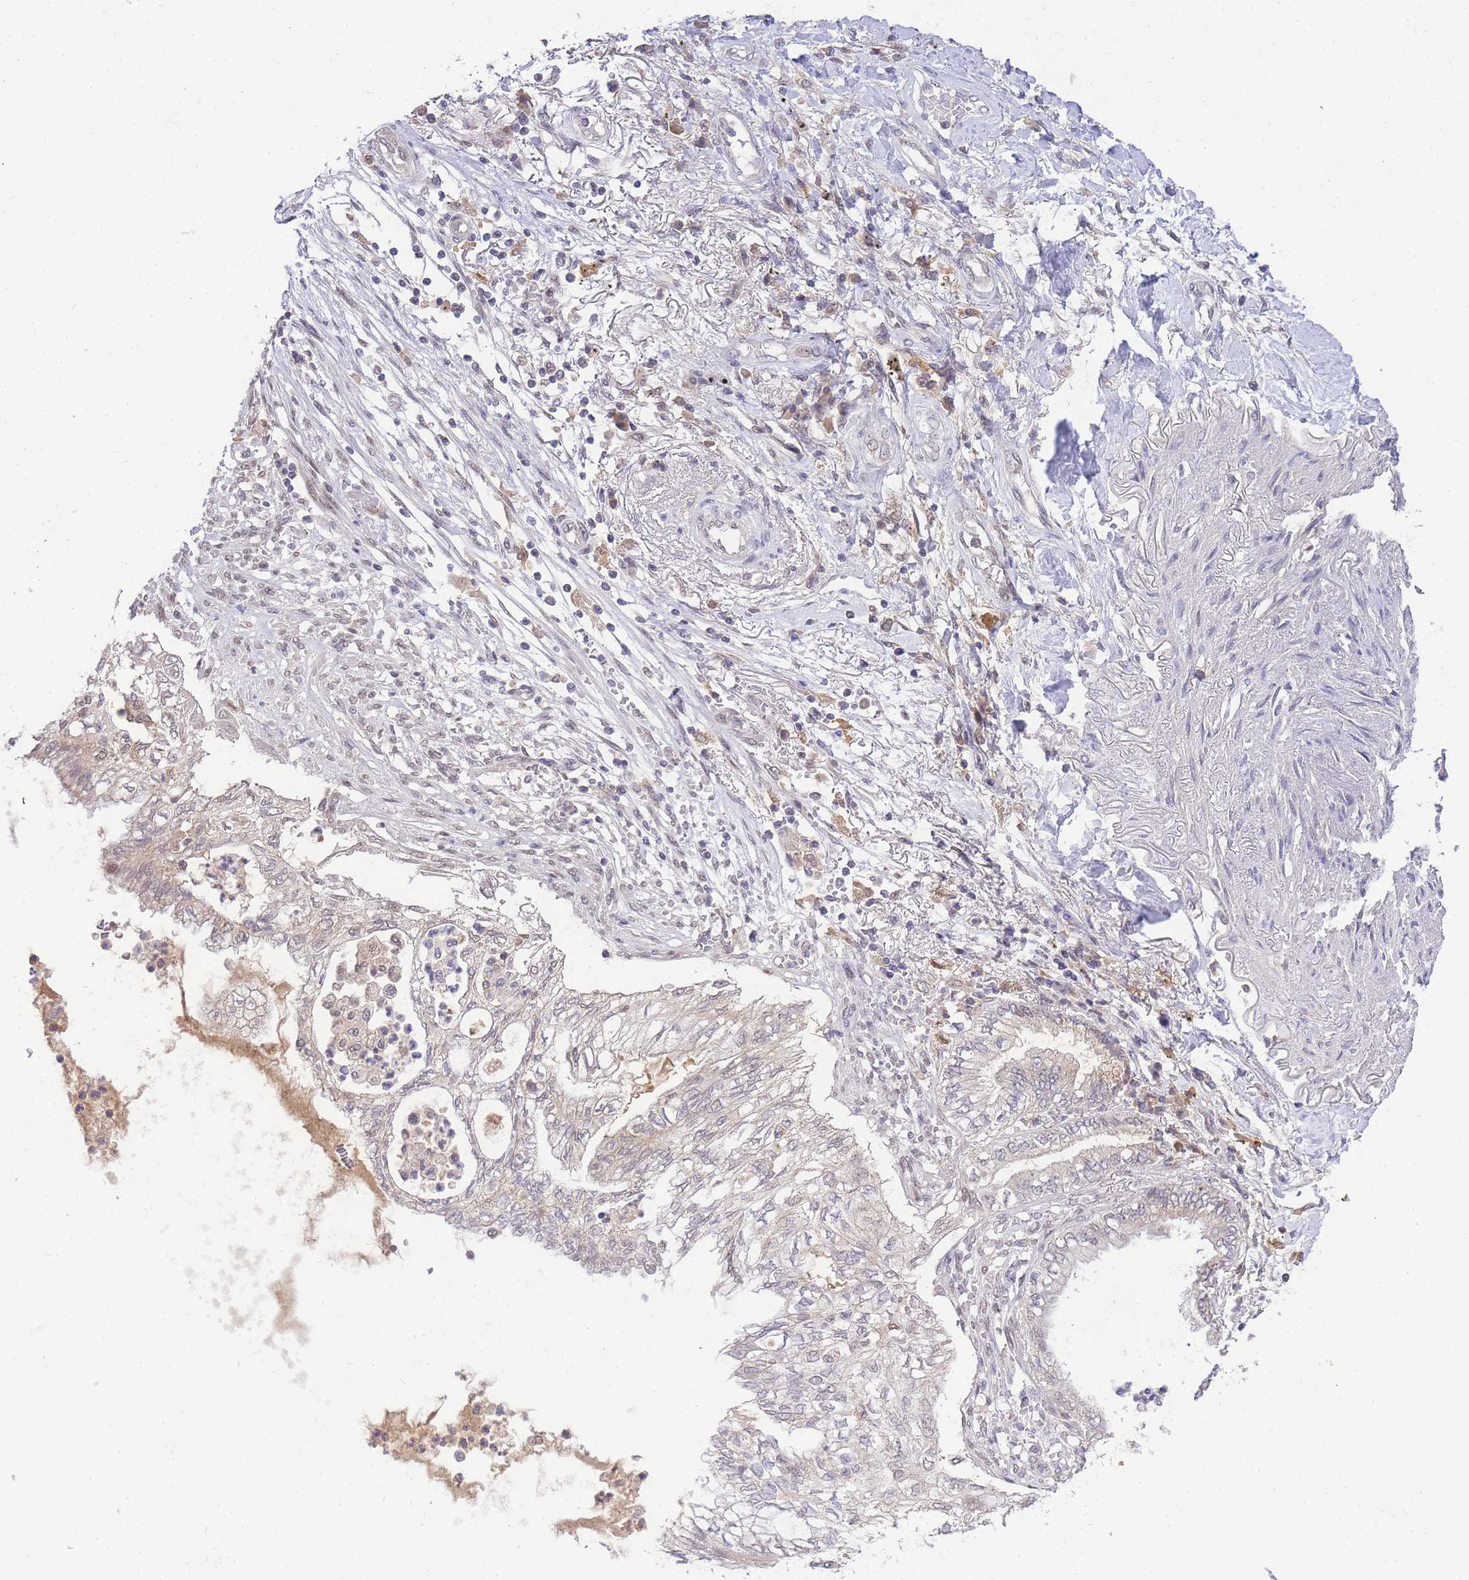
{"staining": {"intensity": "negative", "quantity": "none", "location": "none"}, "tissue": "lung cancer", "cell_type": "Tumor cells", "image_type": "cancer", "snomed": [{"axis": "morphology", "description": "Adenocarcinoma, NOS"}, {"axis": "topography", "description": "Lung"}], "caption": "Immunohistochemical staining of adenocarcinoma (lung) demonstrates no significant staining in tumor cells. (Stains: DAB (3,3'-diaminobenzidine) immunohistochemistry (IHC) with hematoxylin counter stain, Microscopy: brightfield microscopy at high magnification).", "gene": "PUS10", "patient": {"sex": "female", "age": 70}}